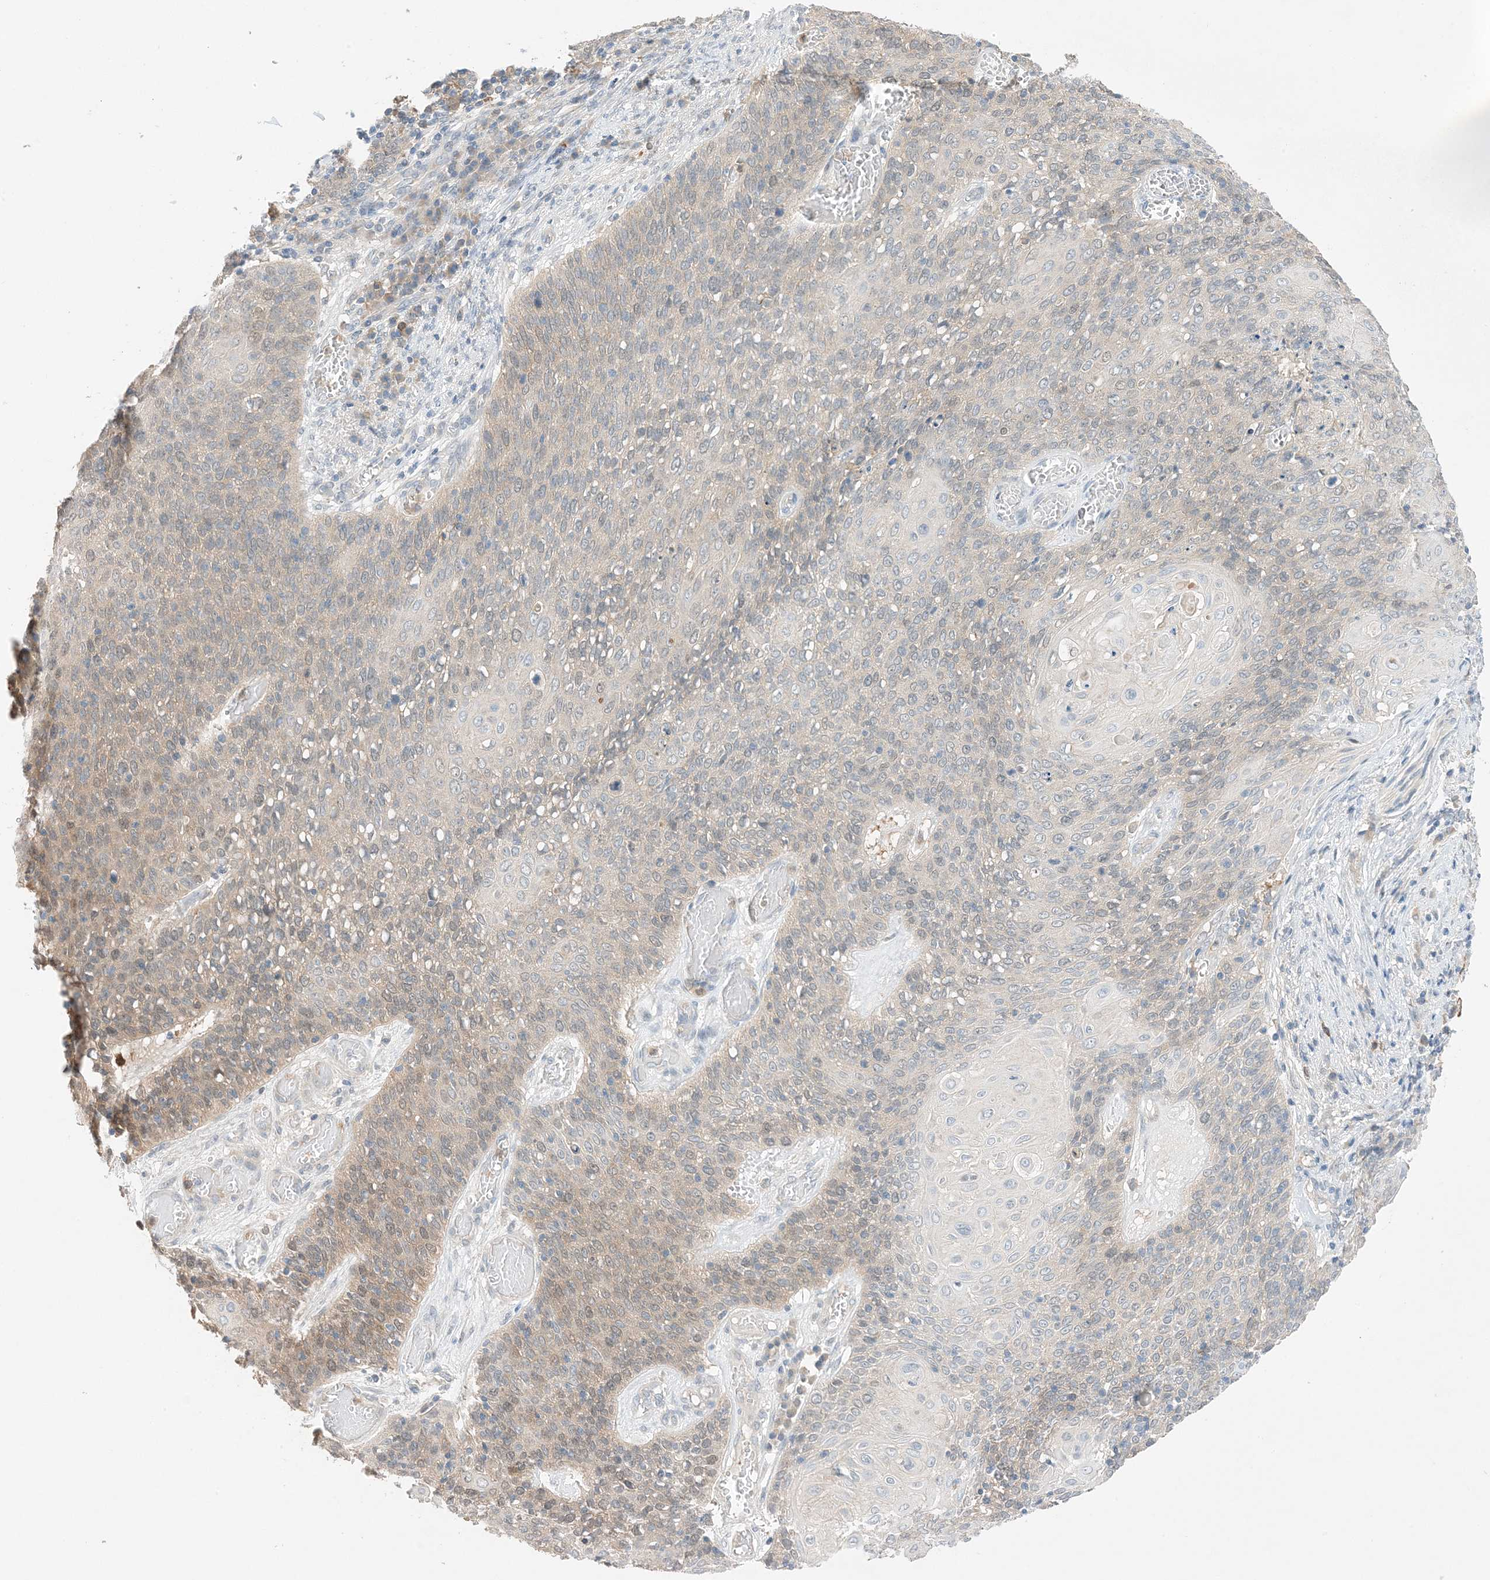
{"staining": {"intensity": "weak", "quantity": "<25%", "location": "cytoplasmic/membranous"}, "tissue": "cervical cancer", "cell_type": "Tumor cells", "image_type": "cancer", "snomed": [{"axis": "morphology", "description": "Squamous cell carcinoma, NOS"}, {"axis": "topography", "description": "Cervix"}], "caption": "Cervical squamous cell carcinoma was stained to show a protein in brown. There is no significant staining in tumor cells.", "gene": "KIFBP", "patient": {"sex": "female", "age": 39}}